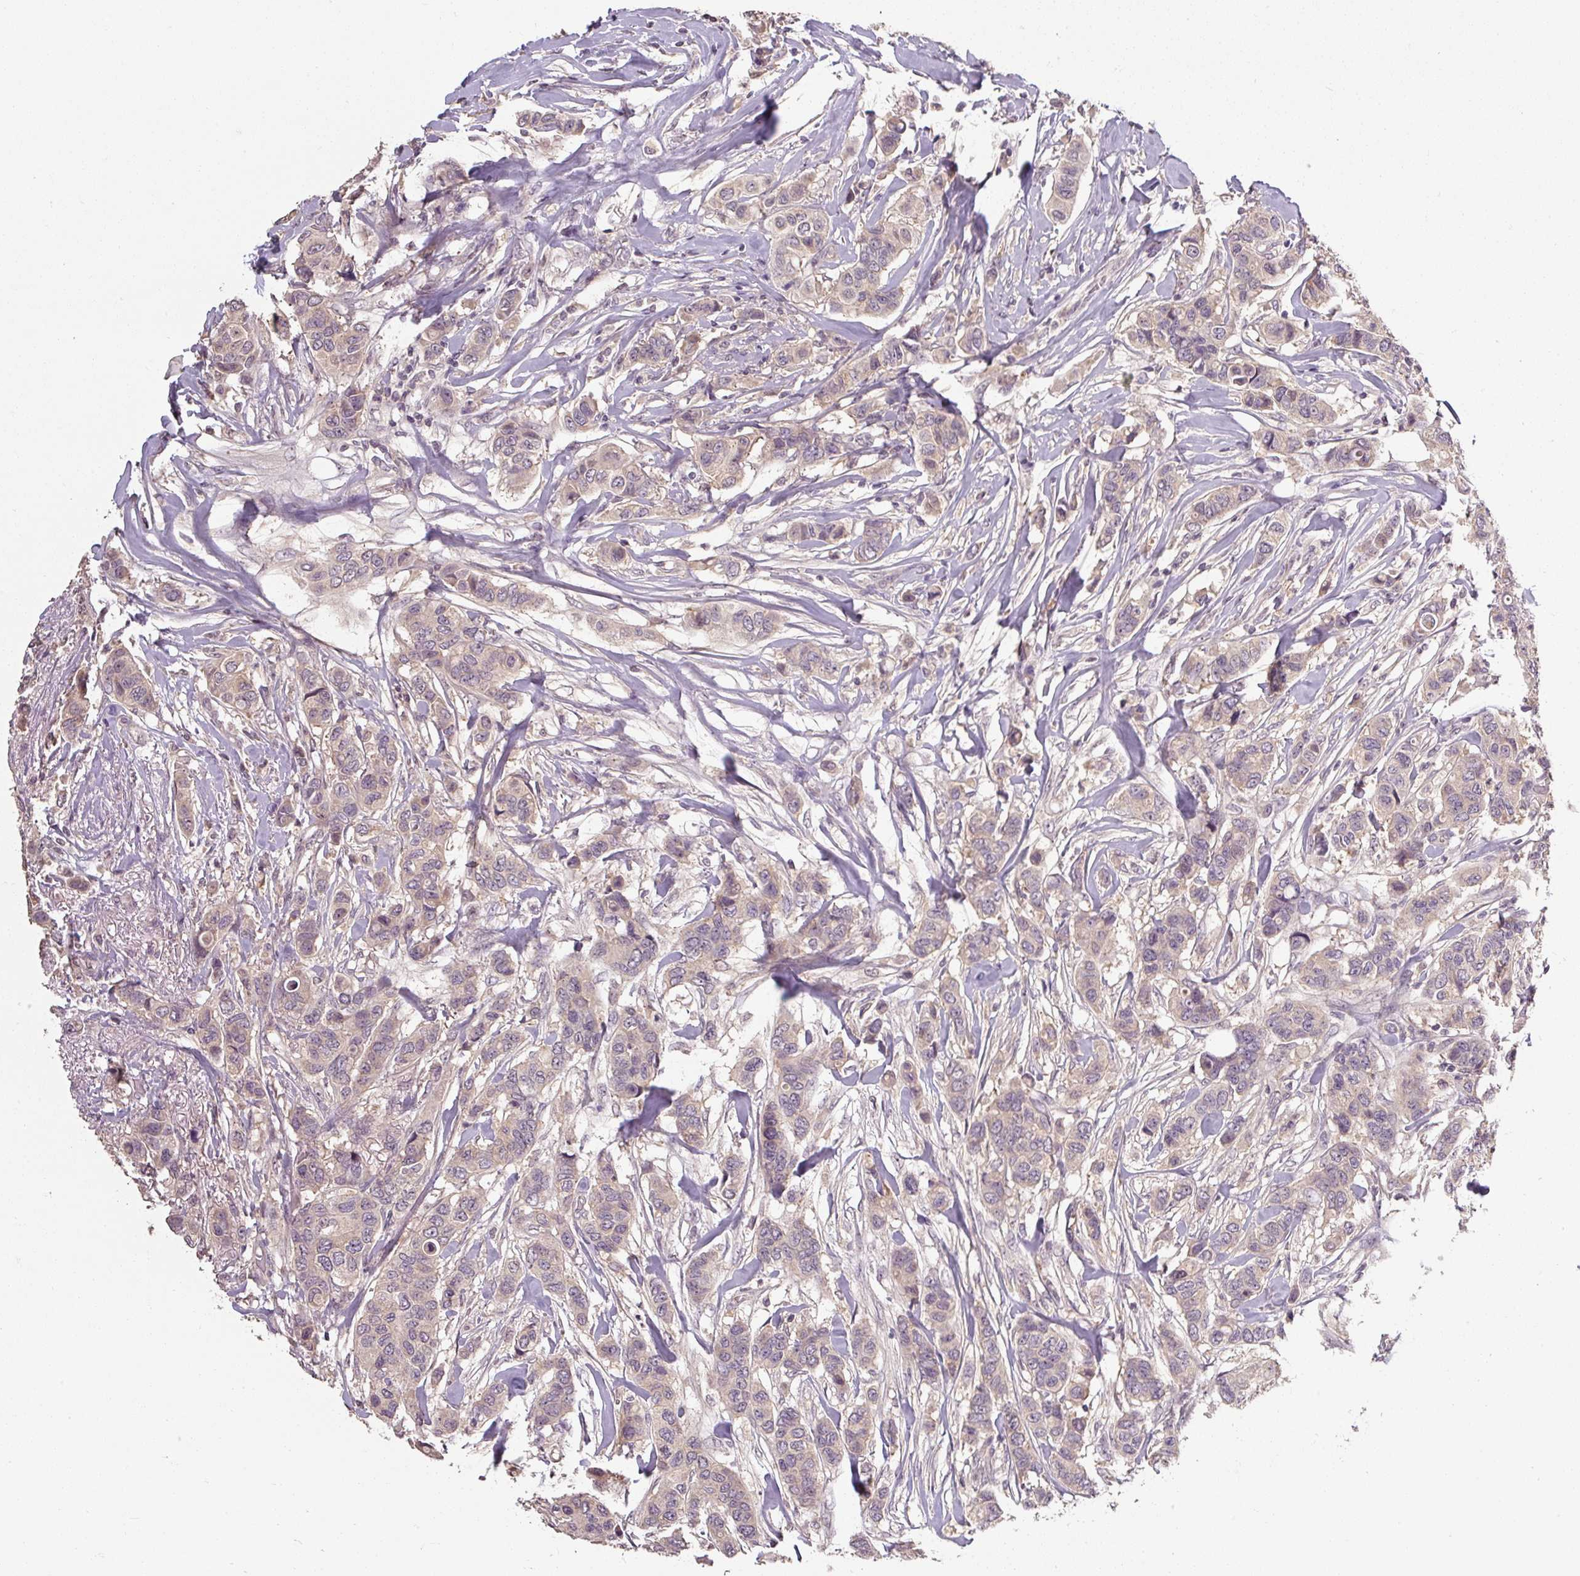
{"staining": {"intensity": "weak", "quantity": "<25%", "location": "cytoplasmic/membranous"}, "tissue": "breast cancer", "cell_type": "Tumor cells", "image_type": "cancer", "snomed": [{"axis": "morphology", "description": "Lobular carcinoma"}, {"axis": "topography", "description": "Breast"}], "caption": "The image reveals no significant staining in tumor cells of lobular carcinoma (breast). (DAB (3,3'-diaminobenzidine) immunohistochemistry visualized using brightfield microscopy, high magnification).", "gene": "CFAP65", "patient": {"sex": "female", "age": 51}}